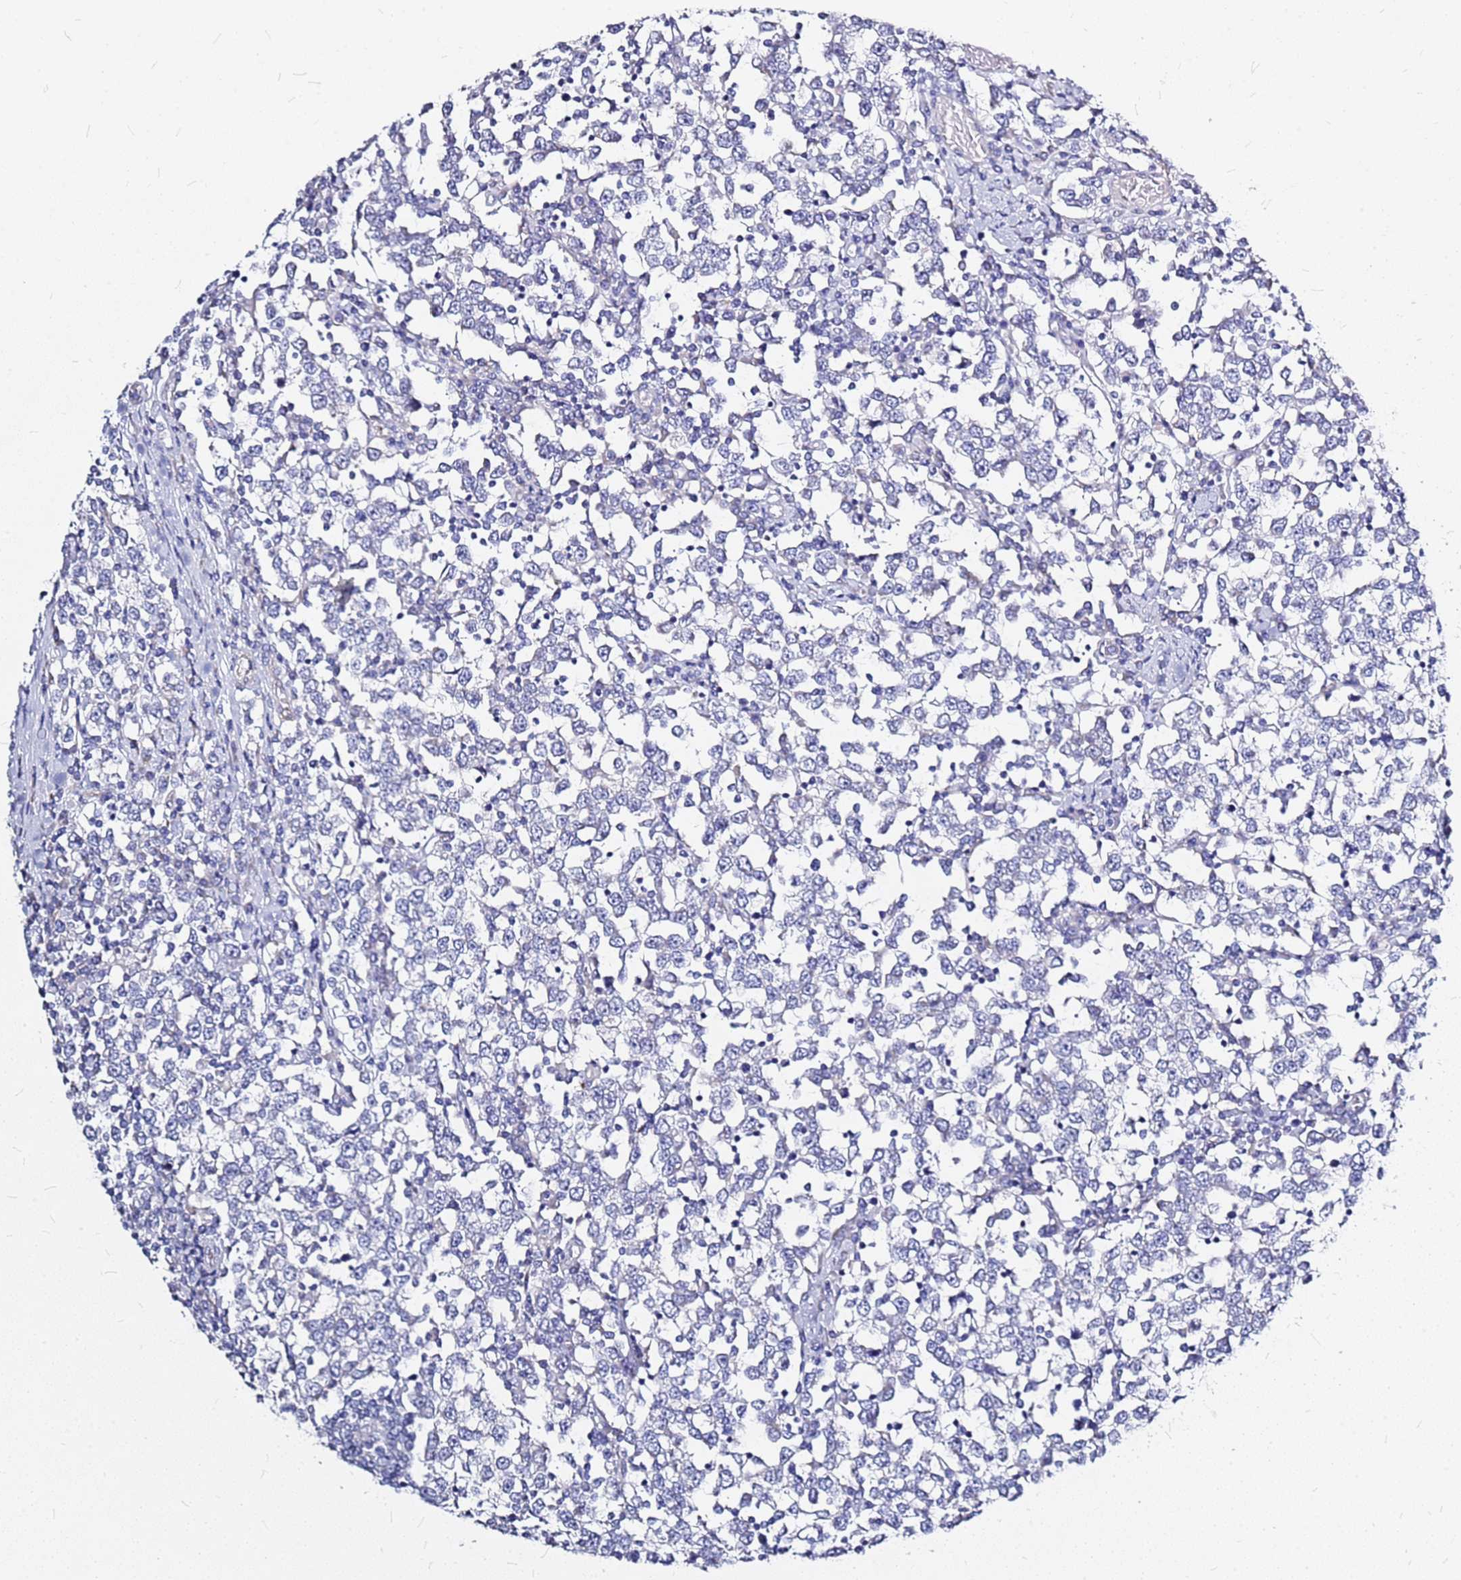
{"staining": {"intensity": "negative", "quantity": "none", "location": "none"}, "tissue": "testis cancer", "cell_type": "Tumor cells", "image_type": "cancer", "snomed": [{"axis": "morphology", "description": "Seminoma, NOS"}, {"axis": "topography", "description": "Testis"}], "caption": "Immunohistochemistry (IHC) photomicrograph of neoplastic tissue: human testis cancer (seminoma) stained with DAB exhibits no significant protein staining in tumor cells. (DAB immunohistochemistry (IHC), high magnification).", "gene": "CASD1", "patient": {"sex": "male", "age": 65}}